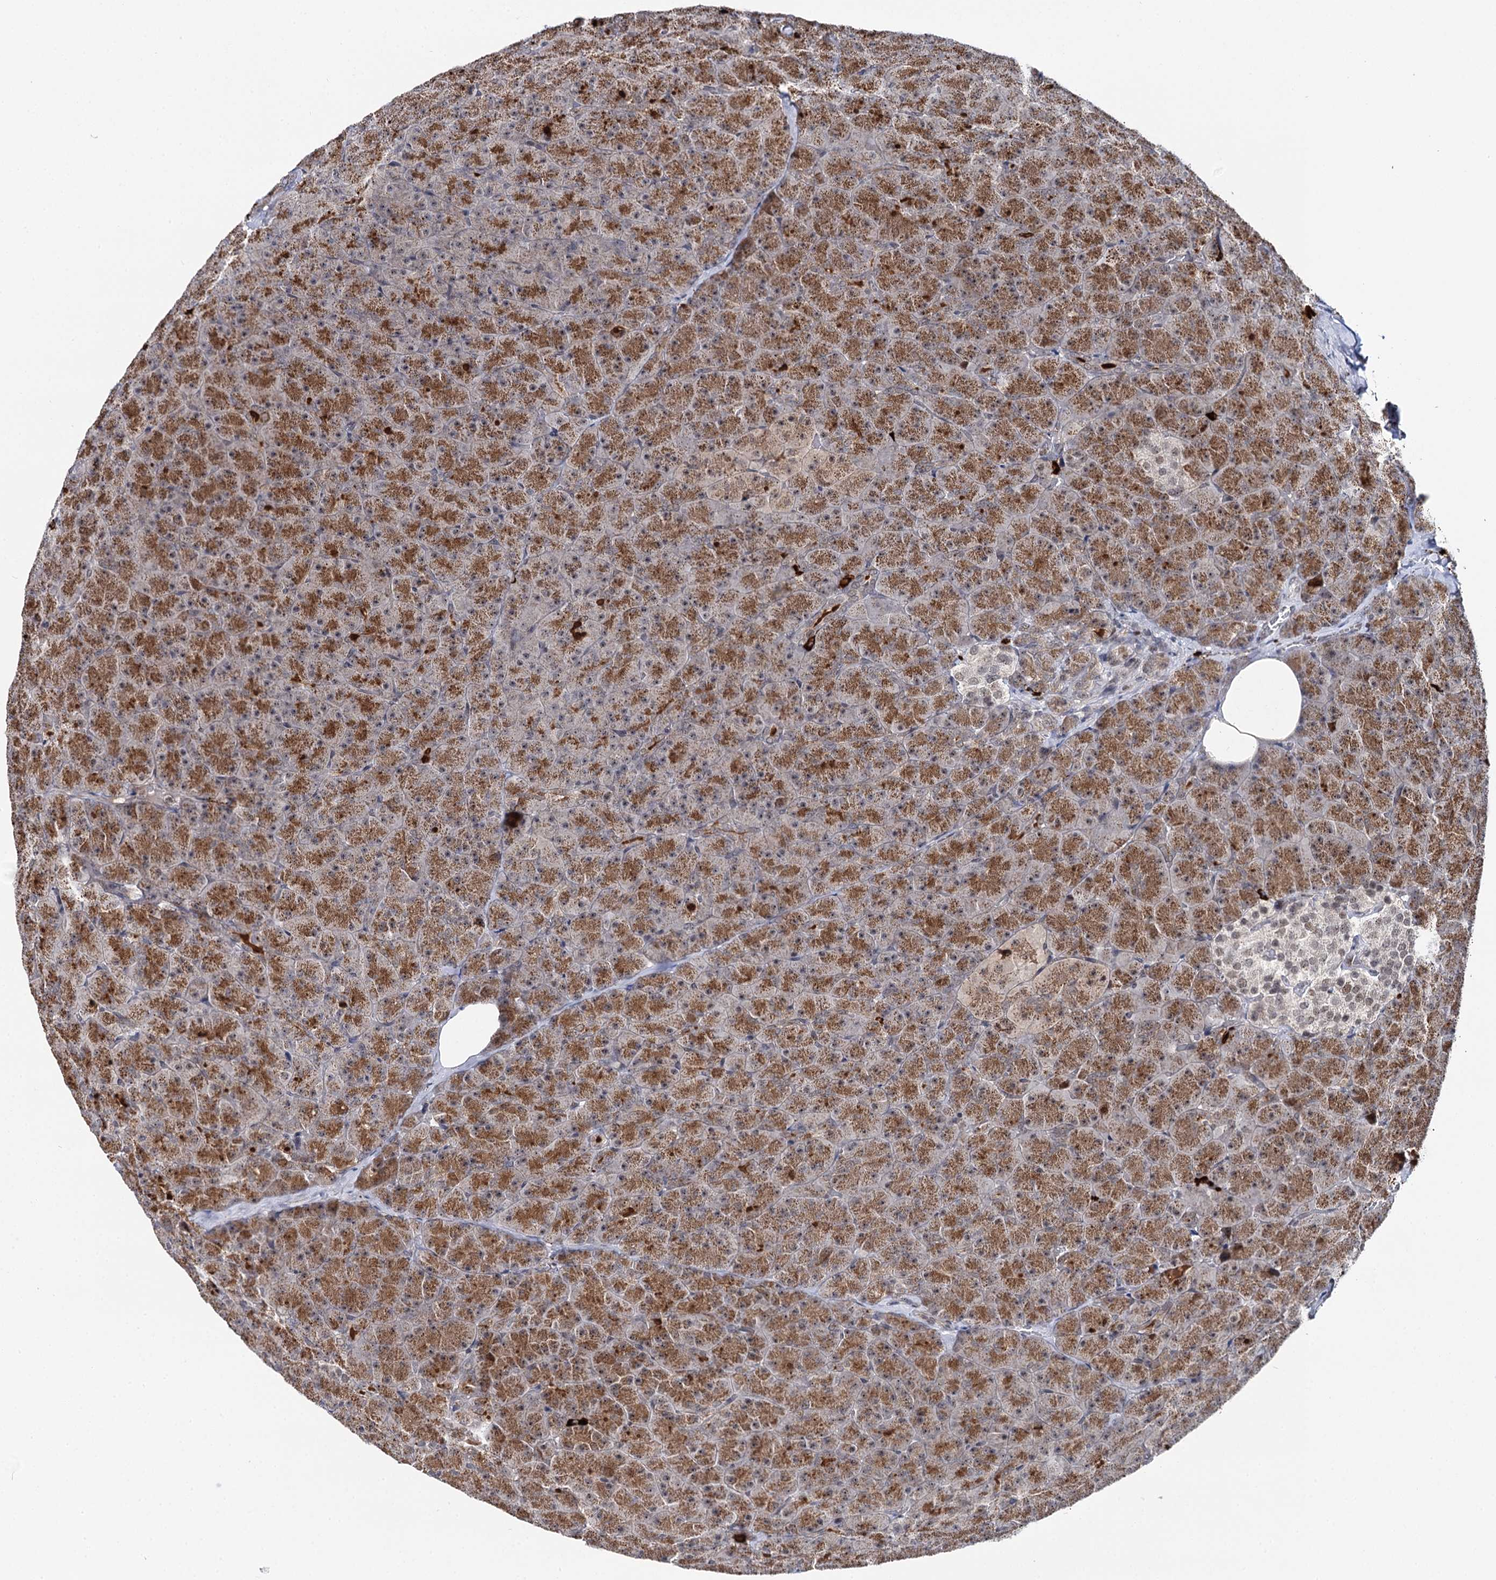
{"staining": {"intensity": "moderate", "quantity": ">75%", "location": "cytoplasmic/membranous,nuclear"}, "tissue": "pancreas", "cell_type": "Exocrine glandular cells", "image_type": "normal", "snomed": [{"axis": "morphology", "description": "Normal tissue, NOS"}, {"axis": "topography", "description": "Pancreas"}], "caption": "Immunohistochemical staining of normal human pancreas shows moderate cytoplasmic/membranous,nuclear protein expression in about >75% of exocrine glandular cells.", "gene": "BUD13", "patient": {"sex": "male", "age": 36}}